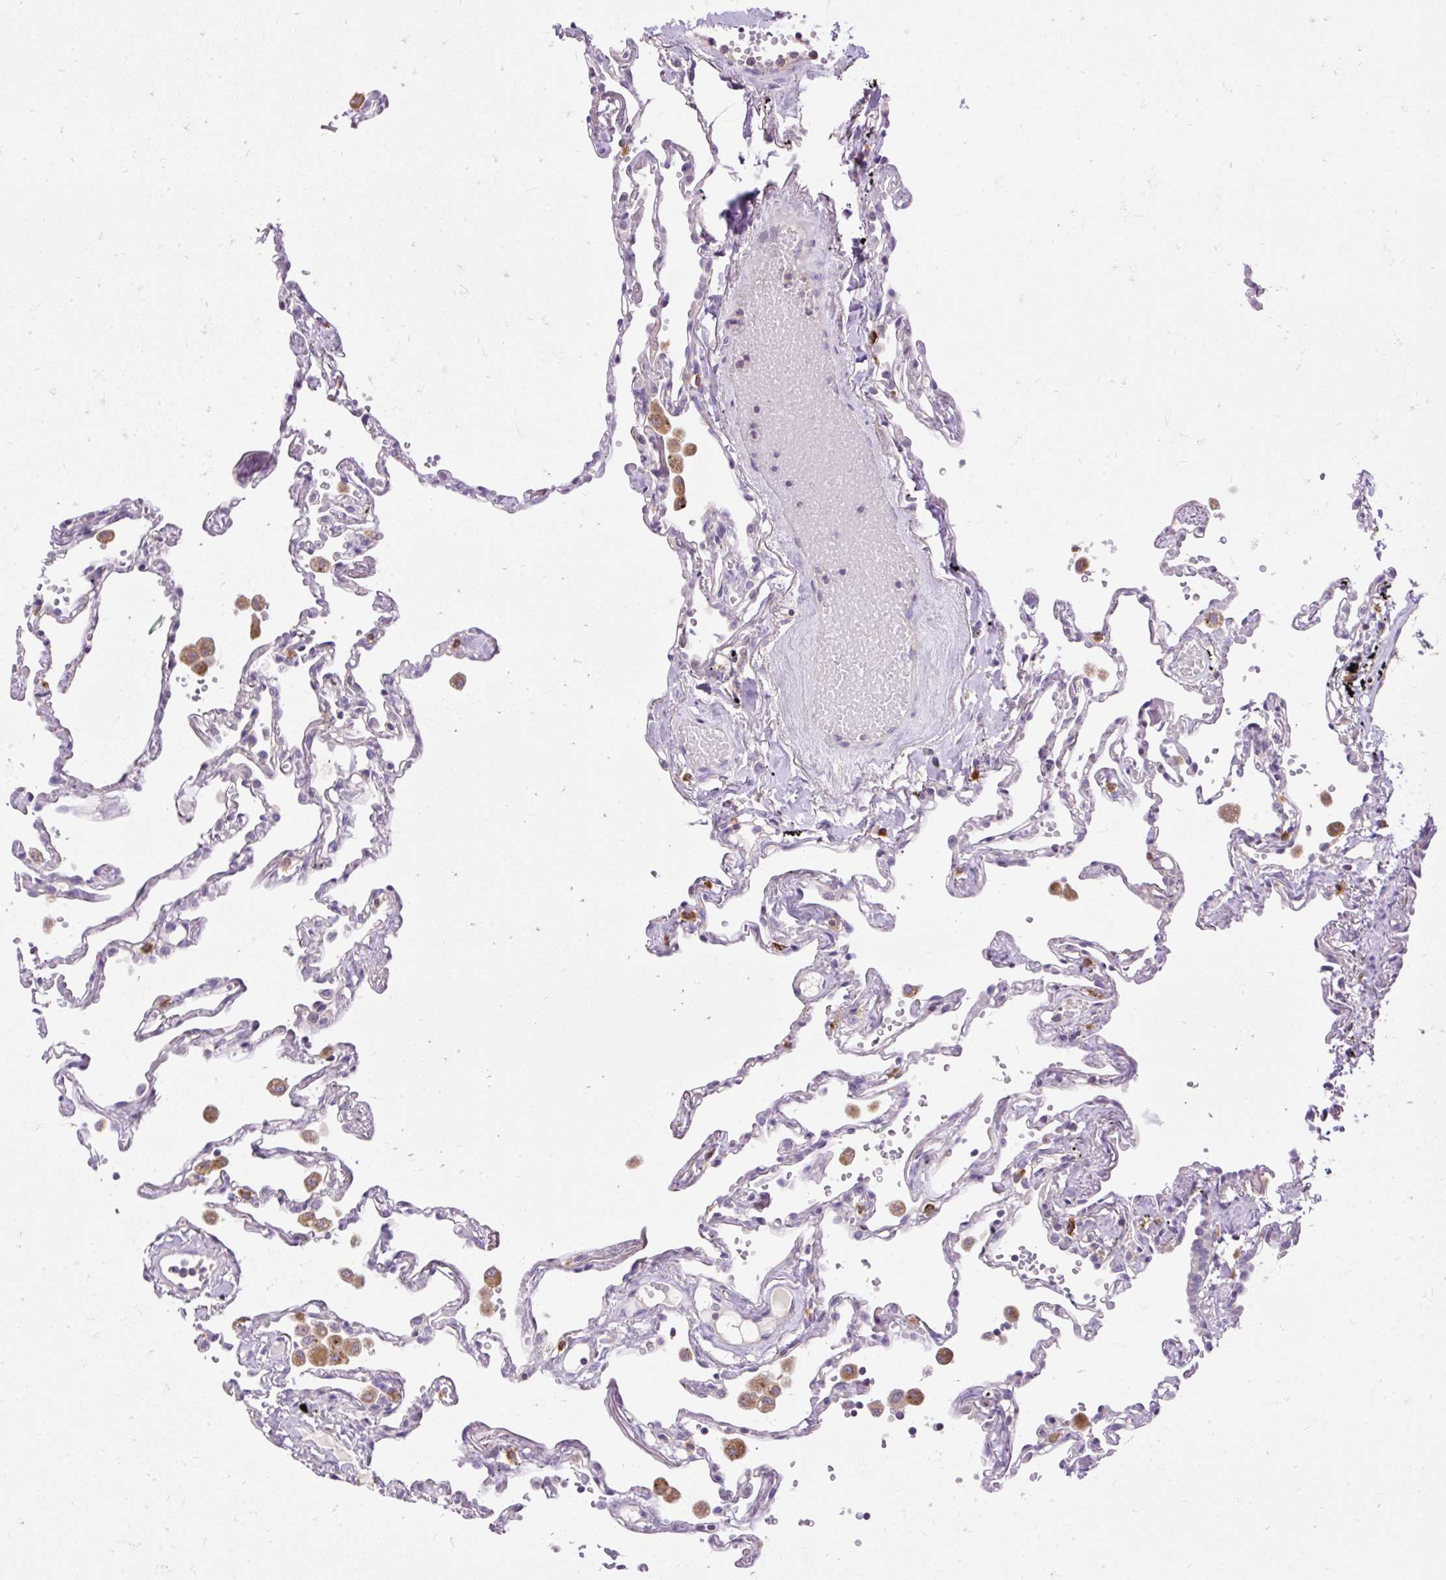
{"staining": {"intensity": "negative", "quantity": "none", "location": "none"}, "tissue": "lung", "cell_type": "Alveolar cells", "image_type": "normal", "snomed": [{"axis": "morphology", "description": "Normal tissue, NOS"}, {"axis": "topography", "description": "Lung"}], "caption": "There is no significant expression in alveolar cells of lung. Nuclei are stained in blue.", "gene": "HEXB", "patient": {"sex": "female", "age": 67}}